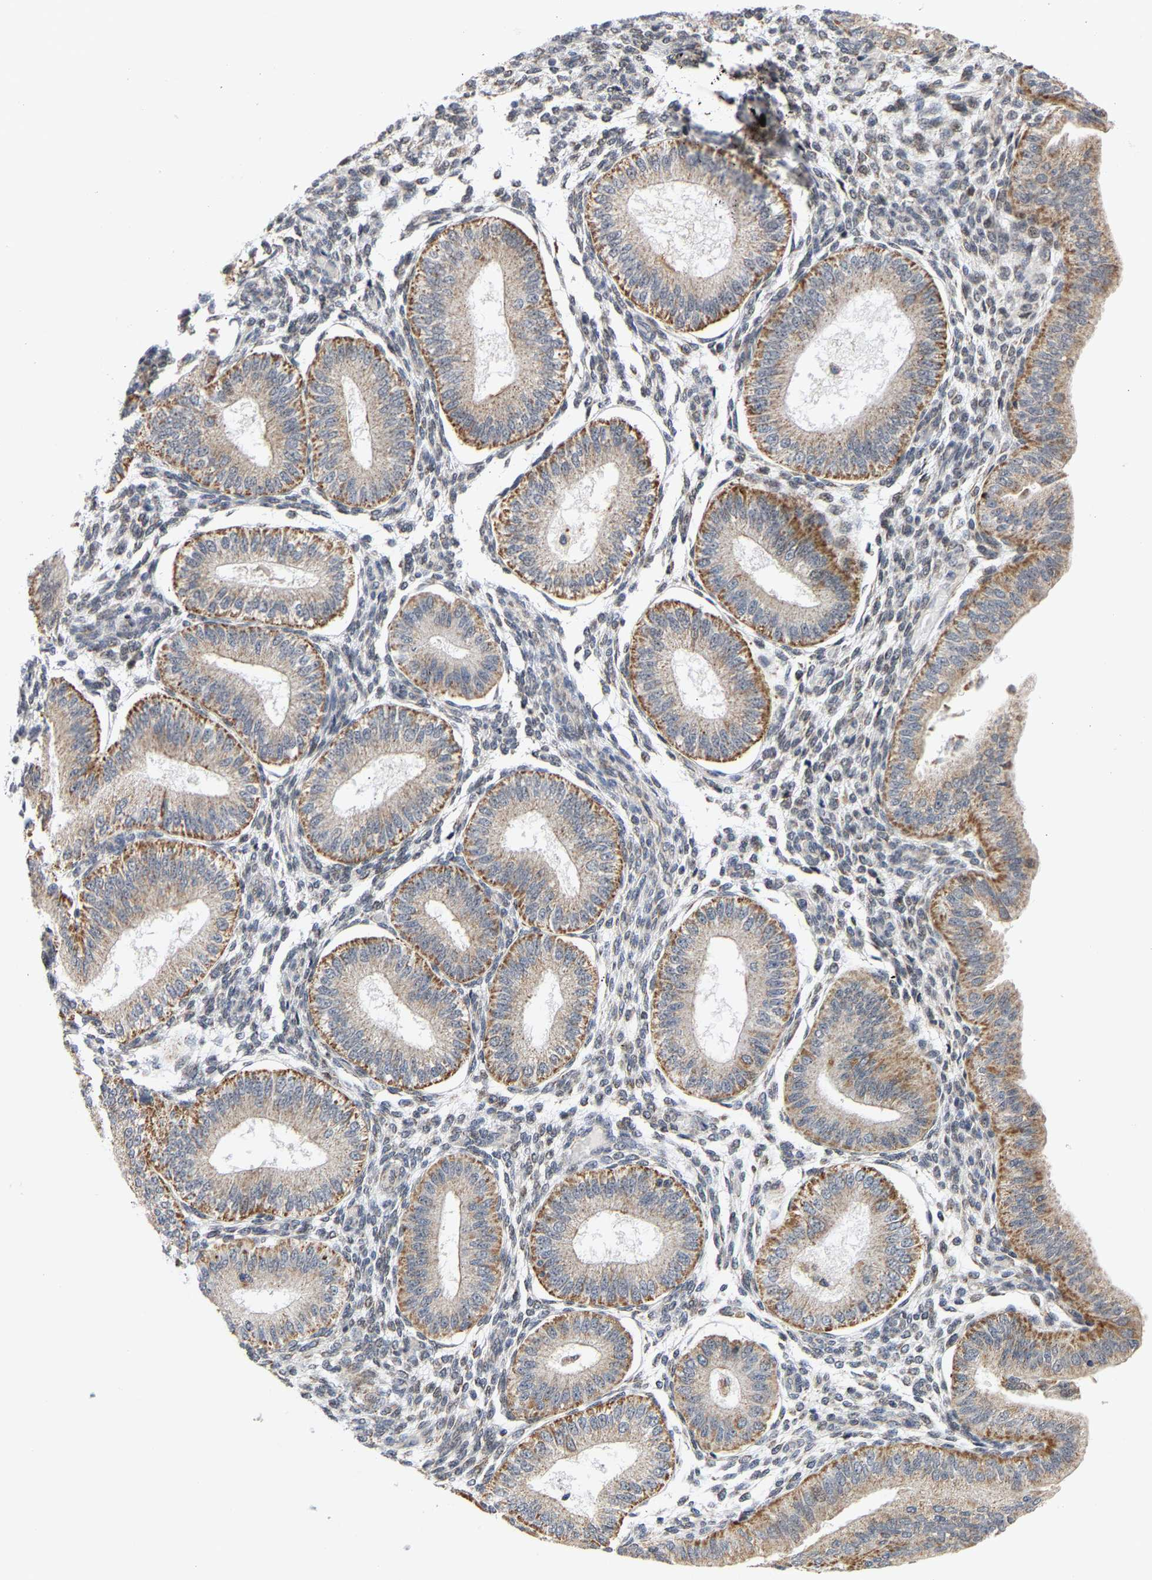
{"staining": {"intensity": "weak", "quantity": "25%-75%", "location": "cytoplasmic/membranous"}, "tissue": "endometrium", "cell_type": "Cells in endometrial stroma", "image_type": "normal", "snomed": [{"axis": "morphology", "description": "Normal tissue, NOS"}, {"axis": "topography", "description": "Endometrium"}], "caption": "This micrograph demonstrates IHC staining of normal endometrium, with low weak cytoplasmic/membranous positivity in about 25%-75% of cells in endometrial stroma.", "gene": "PCNT", "patient": {"sex": "female", "age": 39}}